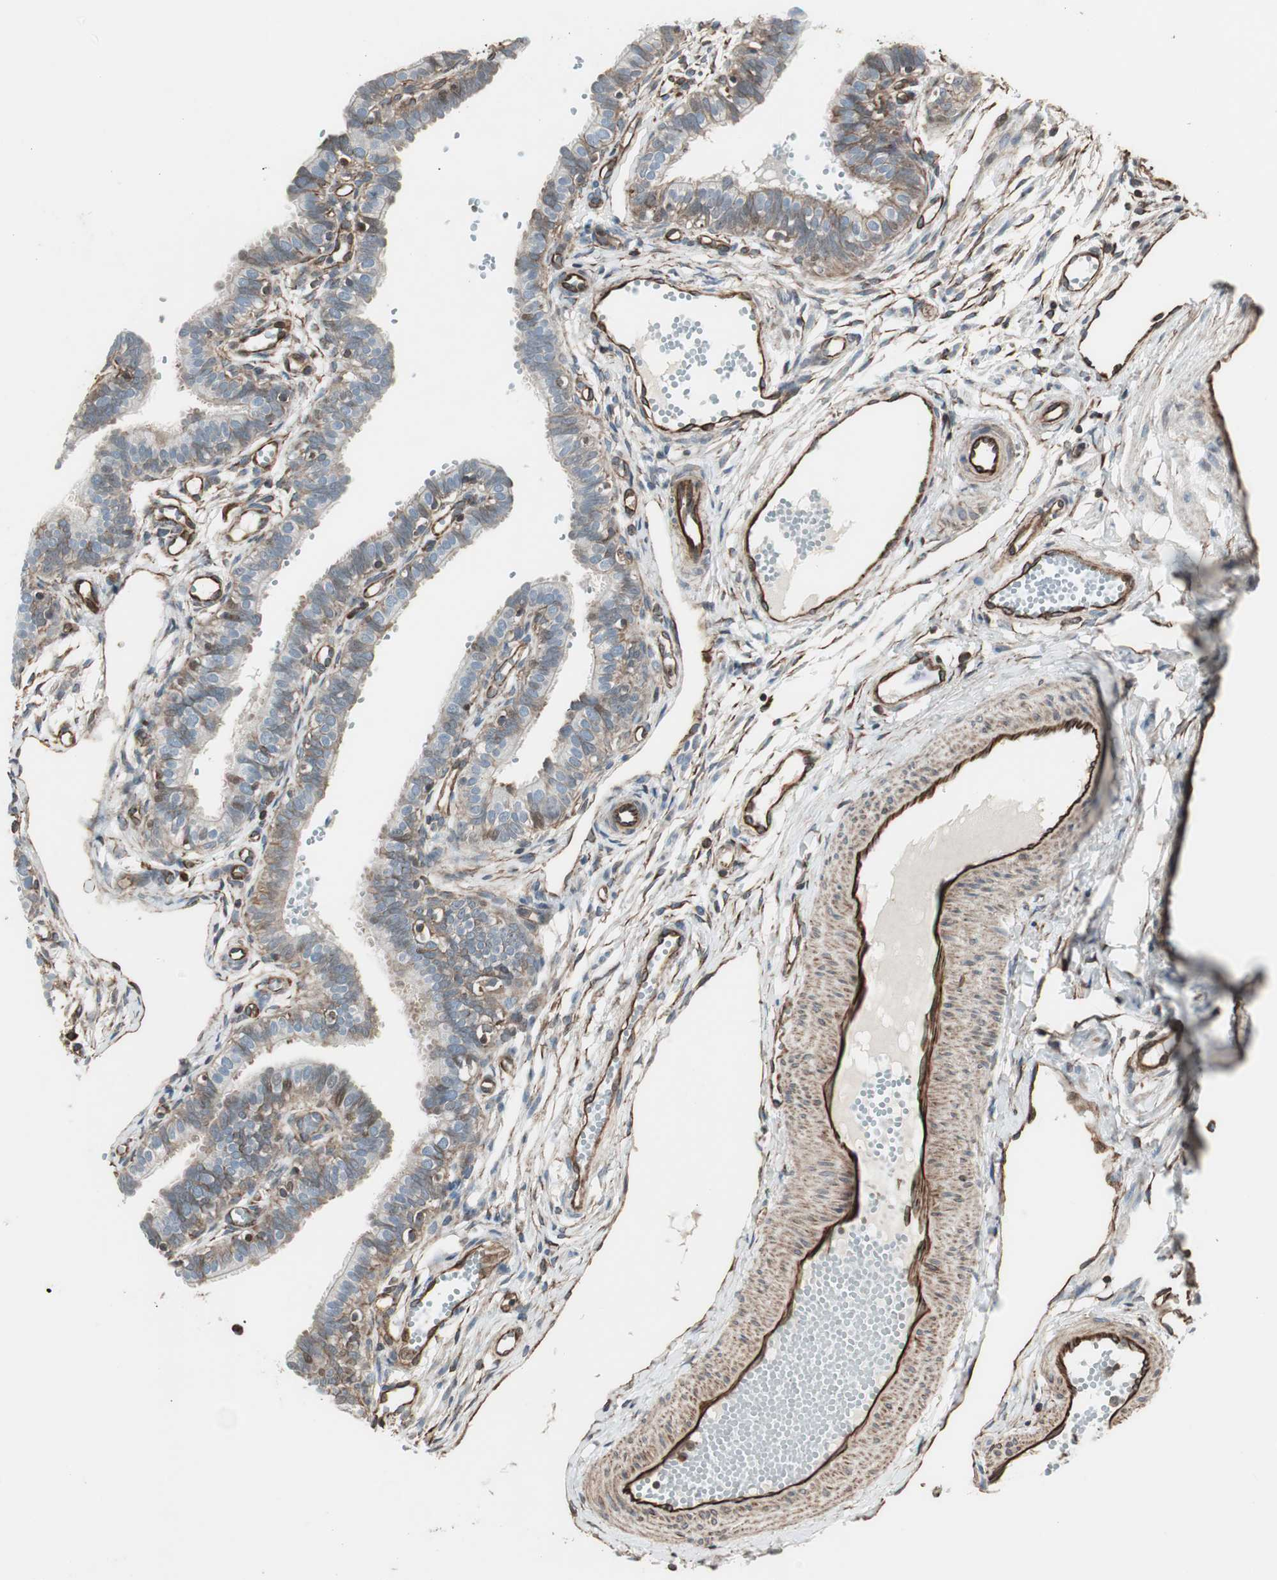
{"staining": {"intensity": "moderate", "quantity": ">75%", "location": "cytoplasmic/membranous"}, "tissue": "fallopian tube", "cell_type": "Glandular cells", "image_type": "normal", "snomed": [{"axis": "morphology", "description": "Normal tissue, NOS"}, {"axis": "topography", "description": "Fallopian tube"}, {"axis": "topography", "description": "Placenta"}], "caption": "Immunohistochemistry (DAB) staining of benign fallopian tube reveals moderate cytoplasmic/membranous protein positivity in approximately >75% of glandular cells. The staining was performed using DAB (3,3'-diaminobenzidine) to visualize the protein expression in brown, while the nuclei were stained in blue with hematoxylin (Magnification: 20x).", "gene": "MAD2L2", "patient": {"sex": "female", "age": 34}}